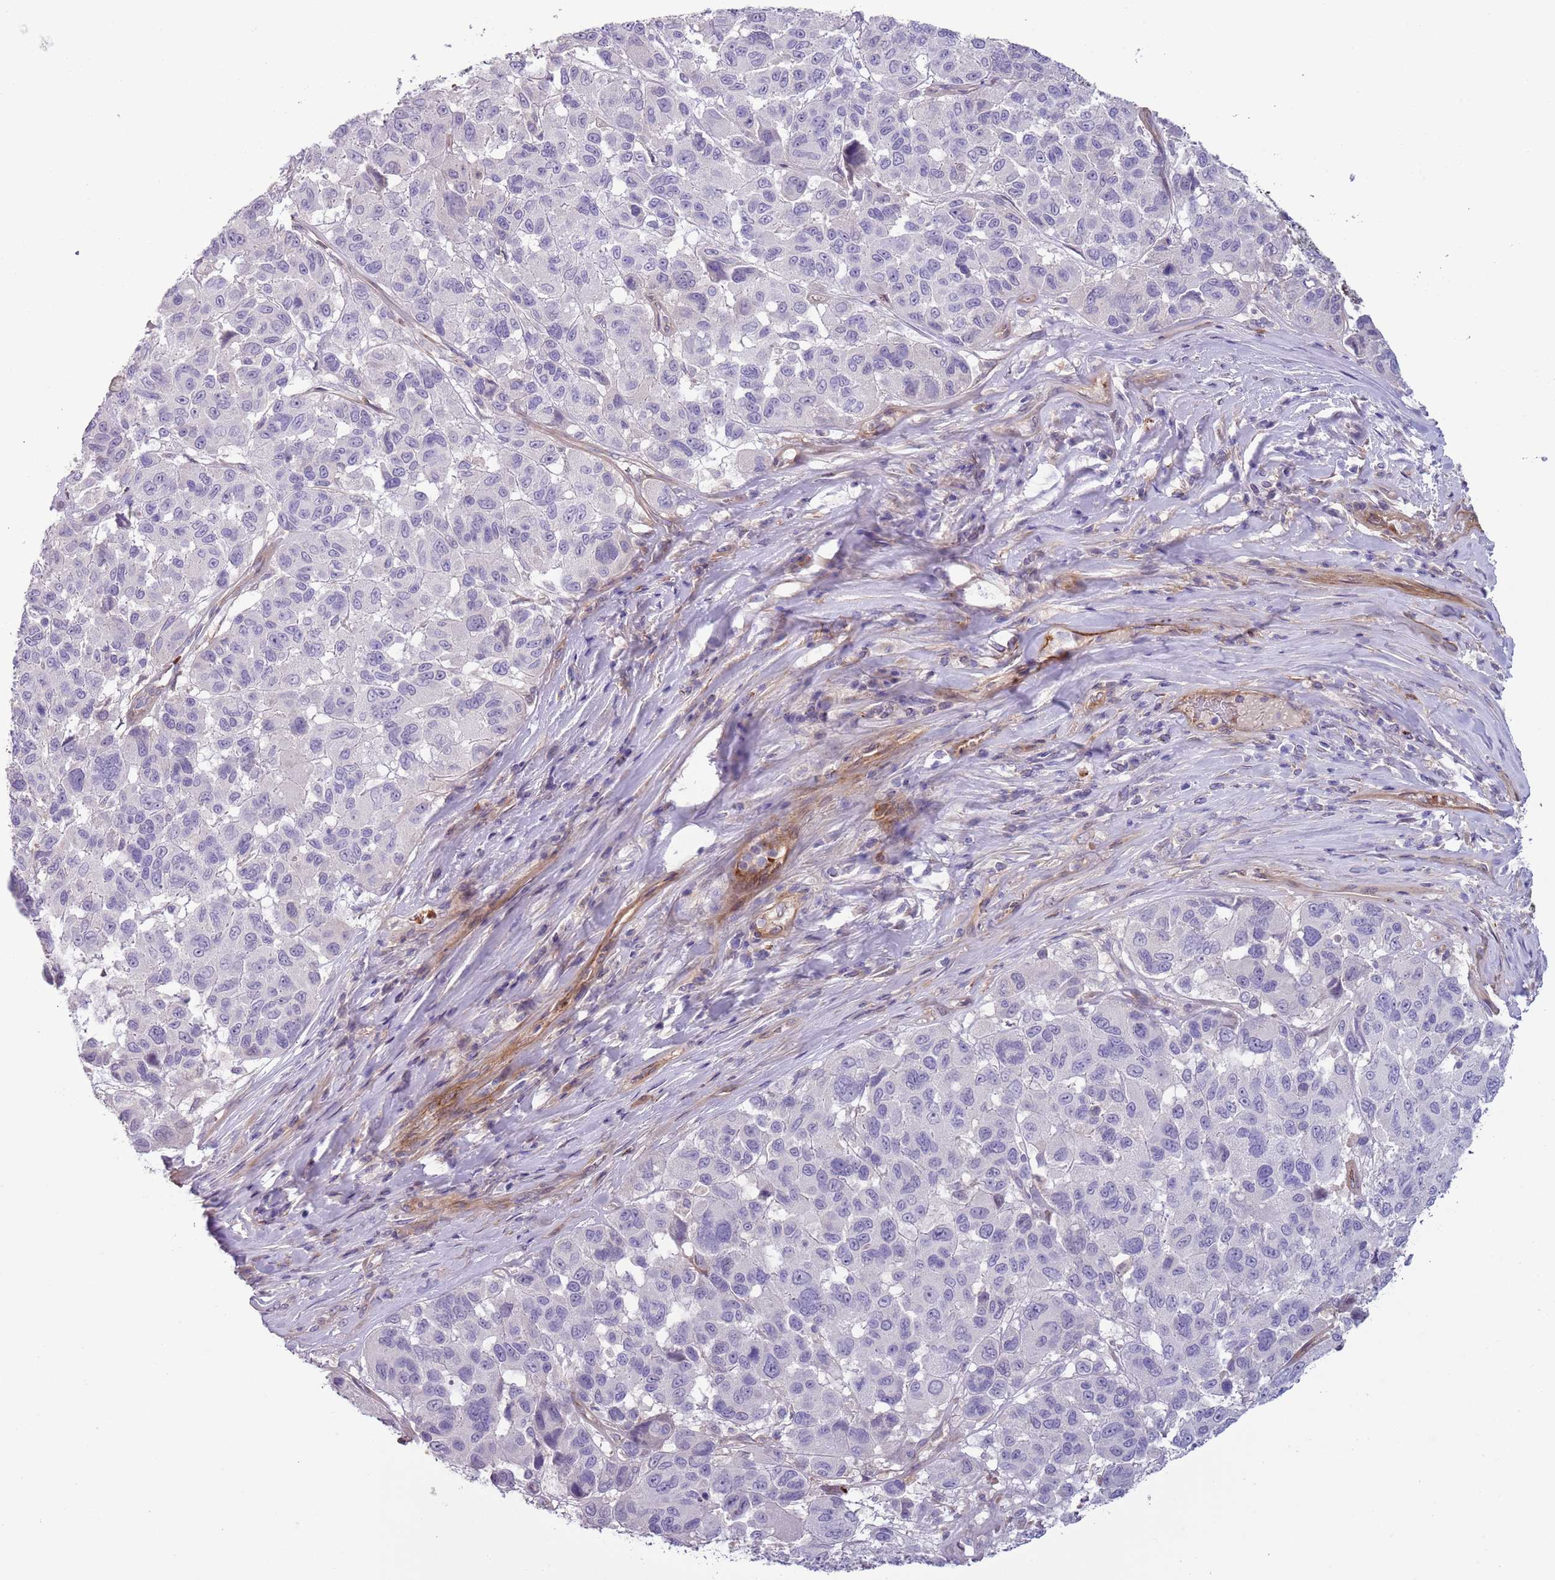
{"staining": {"intensity": "negative", "quantity": "none", "location": "none"}, "tissue": "melanoma", "cell_type": "Tumor cells", "image_type": "cancer", "snomed": [{"axis": "morphology", "description": "Malignant melanoma, NOS"}, {"axis": "topography", "description": "Skin"}], "caption": "Tumor cells are negative for protein expression in human melanoma.", "gene": "TINAGL1", "patient": {"sex": "female", "age": 66}}